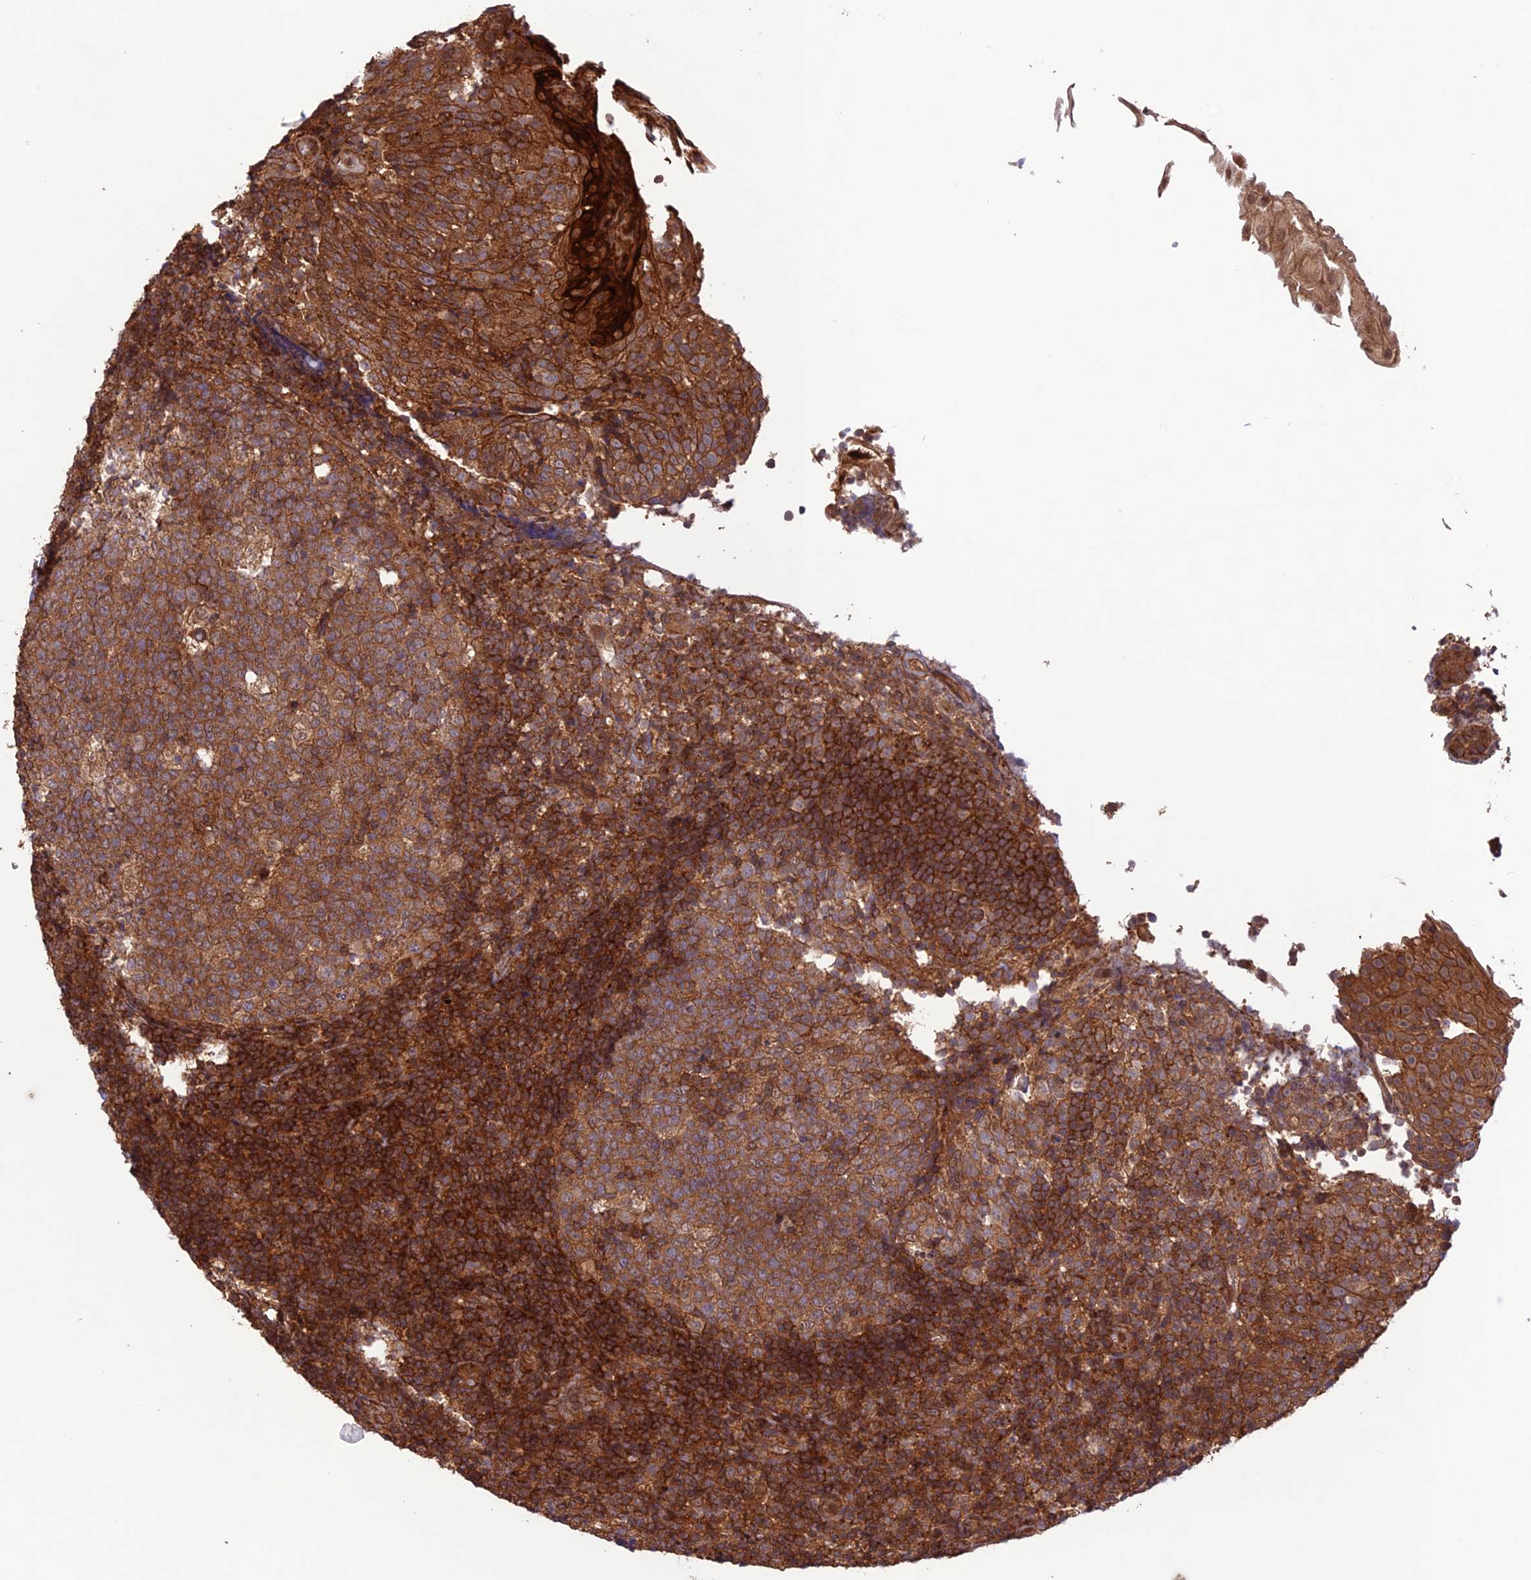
{"staining": {"intensity": "moderate", "quantity": ">75%", "location": "cytoplasmic/membranous"}, "tissue": "tonsil", "cell_type": "Germinal center cells", "image_type": "normal", "snomed": [{"axis": "morphology", "description": "Normal tissue, NOS"}, {"axis": "topography", "description": "Tonsil"}], "caption": "Protein analysis of benign tonsil demonstrates moderate cytoplasmic/membranous positivity in approximately >75% of germinal center cells. (brown staining indicates protein expression, while blue staining denotes nuclei).", "gene": "FCHSD1", "patient": {"sex": "female", "age": 19}}